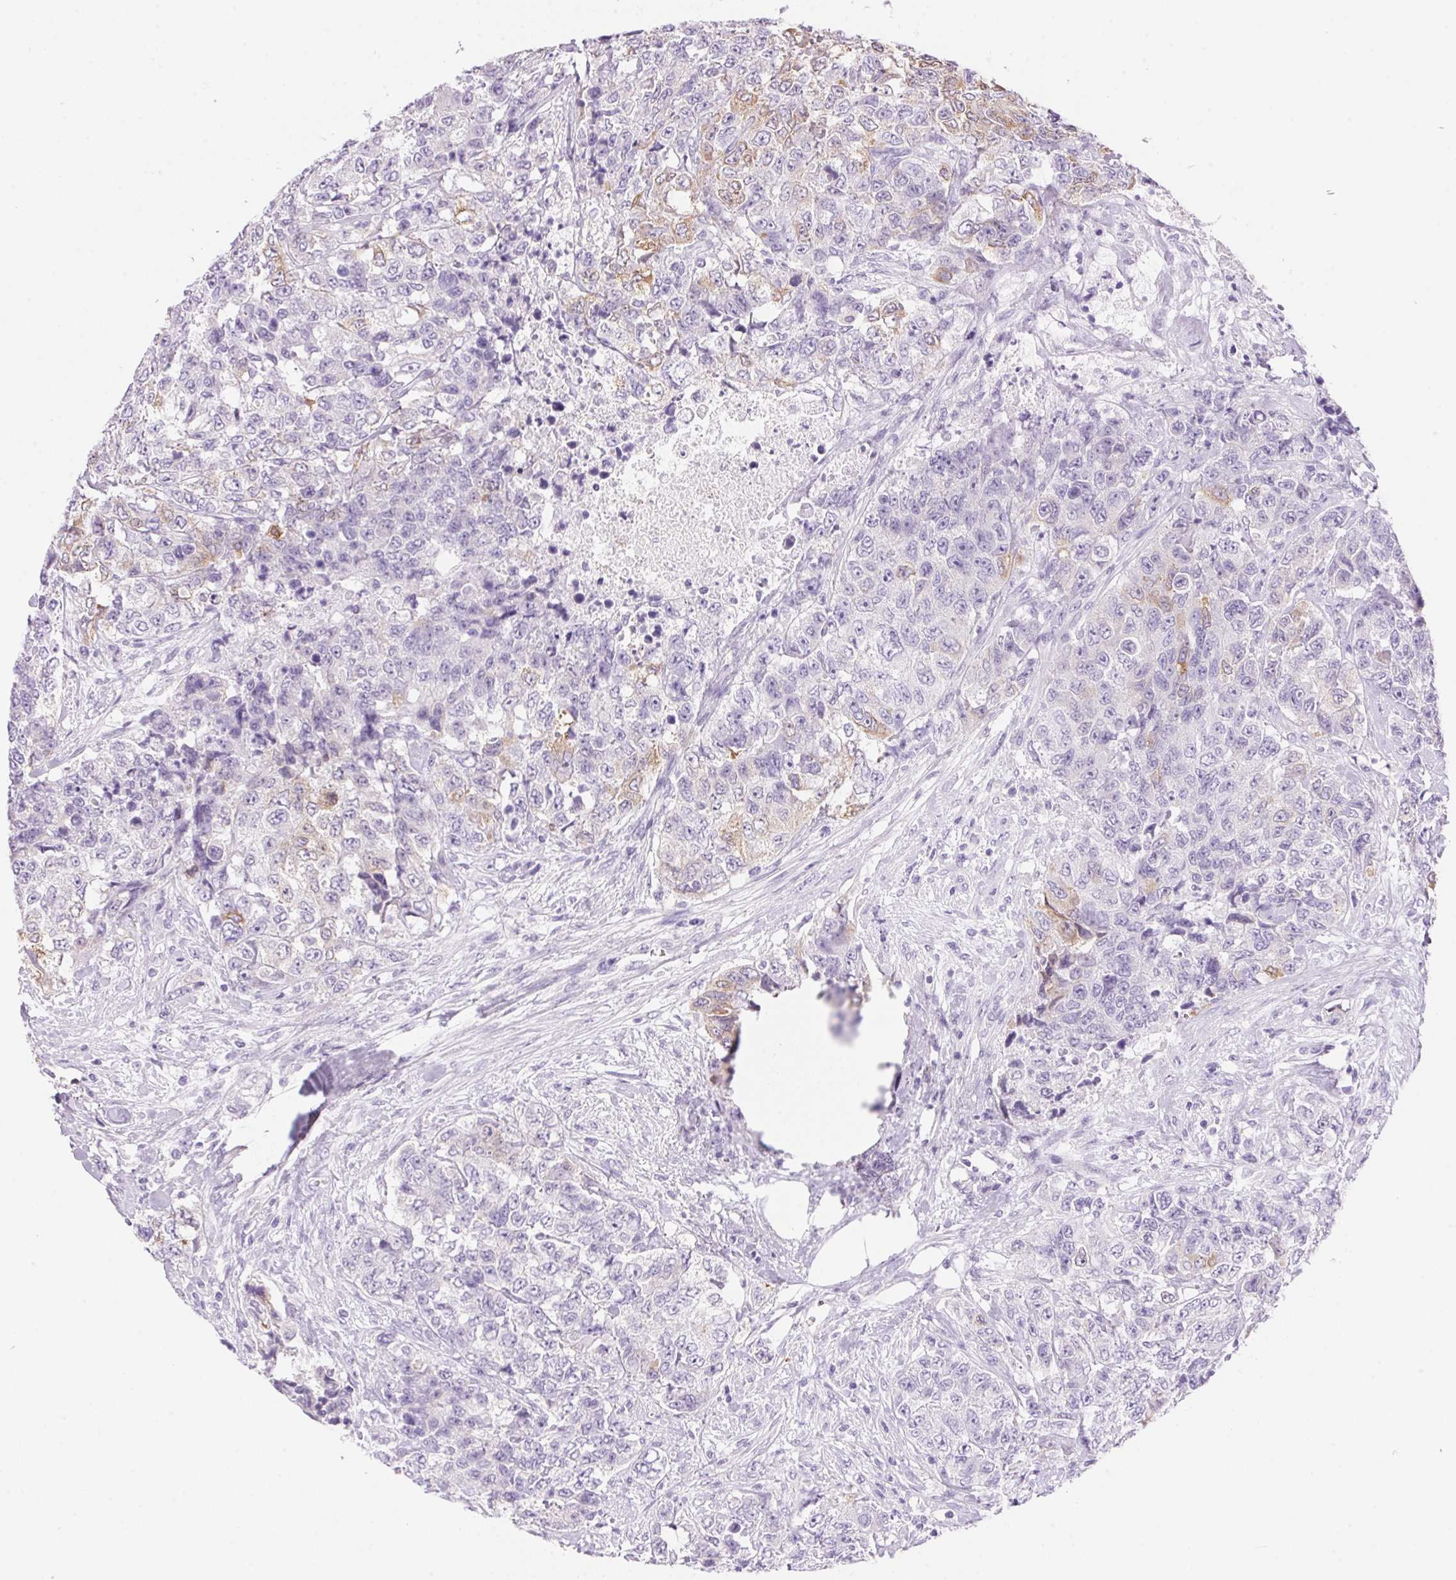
{"staining": {"intensity": "weak", "quantity": "<25%", "location": "cytoplasmic/membranous"}, "tissue": "urothelial cancer", "cell_type": "Tumor cells", "image_type": "cancer", "snomed": [{"axis": "morphology", "description": "Urothelial carcinoma, High grade"}, {"axis": "topography", "description": "Urinary bladder"}], "caption": "Immunohistochemical staining of high-grade urothelial carcinoma shows no significant staining in tumor cells.", "gene": "DHCR24", "patient": {"sex": "female", "age": 78}}